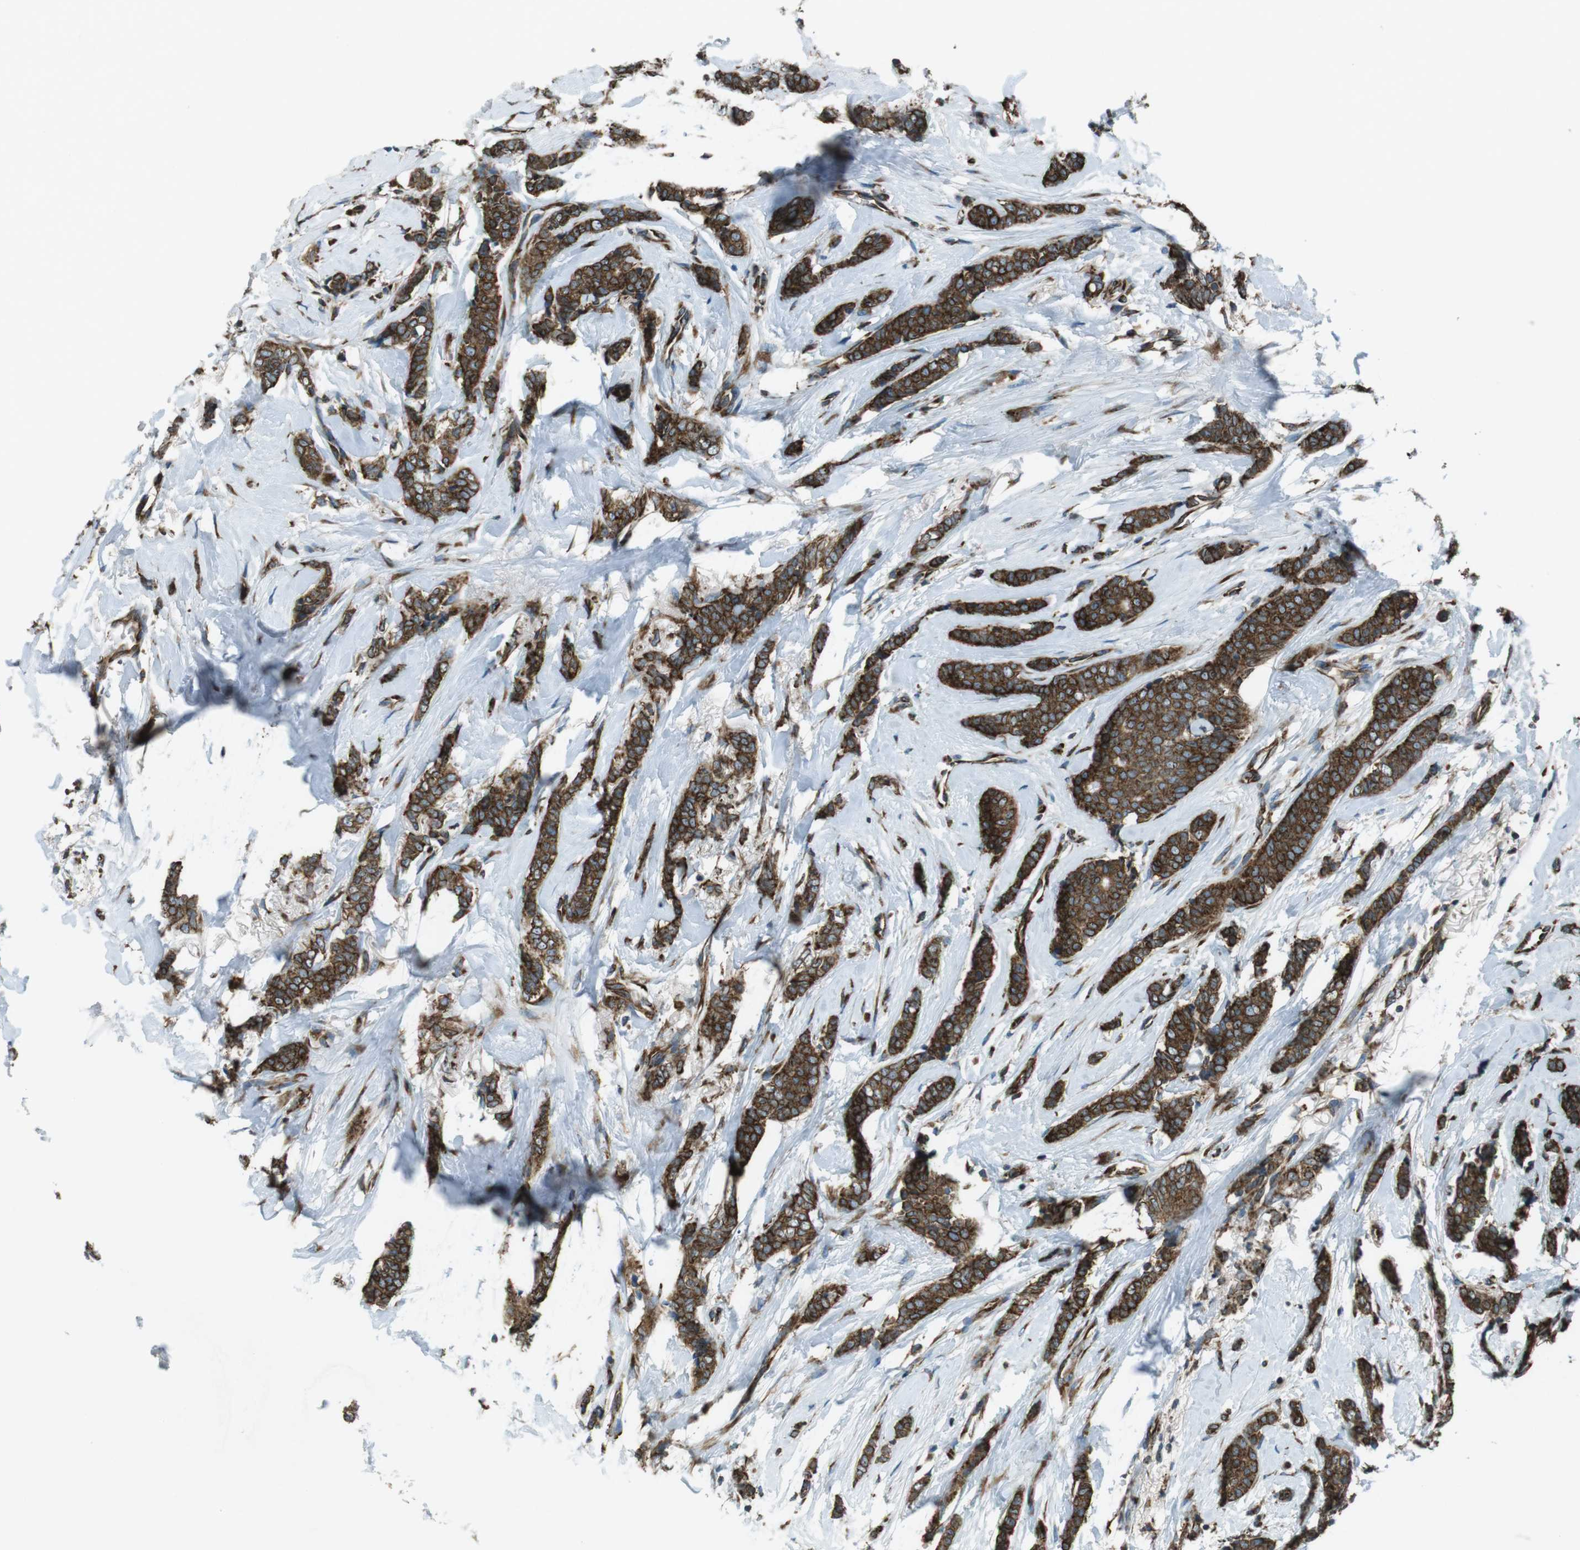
{"staining": {"intensity": "strong", "quantity": ">75%", "location": "cytoplasmic/membranous"}, "tissue": "breast cancer", "cell_type": "Tumor cells", "image_type": "cancer", "snomed": [{"axis": "morphology", "description": "Lobular carcinoma"}, {"axis": "topography", "description": "Skin"}, {"axis": "topography", "description": "Breast"}], "caption": "Protein staining shows strong cytoplasmic/membranous expression in approximately >75% of tumor cells in lobular carcinoma (breast).", "gene": "KTN1", "patient": {"sex": "female", "age": 46}}